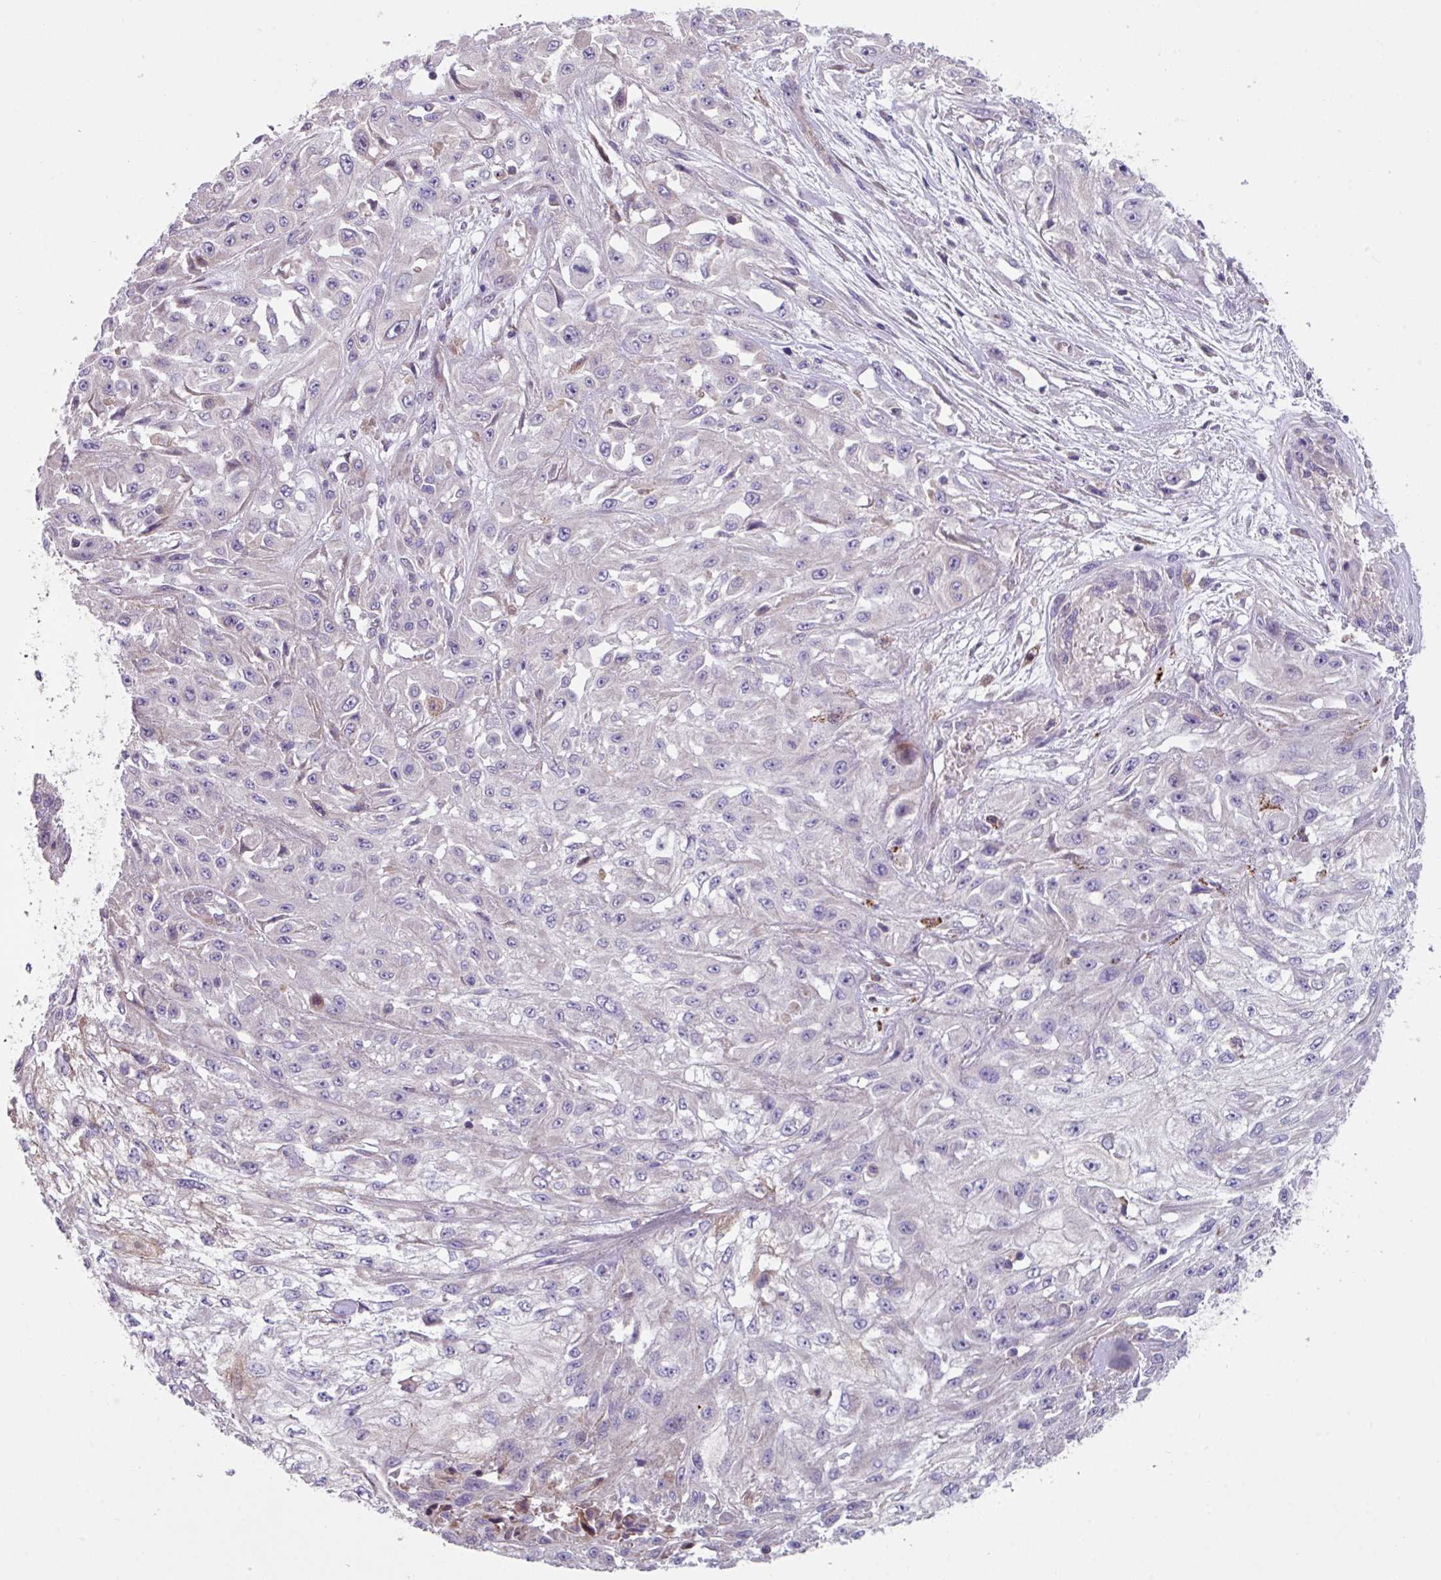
{"staining": {"intensity": "negative", "quantity": "none", "location": "none"}, "tissue": "skin cancer", "cell_type": "Tumor cells", "image_type": "cancer", "snomed": [{"axis": "morphology", "description": "Squamous cell carcinoma, NOS"}, {"axis": "morphology", "description": "Squamous cell carcinoma, metastatic, NOS"}, {"axis": "topography", "description": "Skin"}, {"axis": "topography", "description": "Lymph node"}], "caption": "Human skin cancer stained for a protein using immunohistochemistry (IHC) demonstrates no staining in tumor cells.", "gene": "IQCJ", "patient": {"sex": "male", "age": 75}}